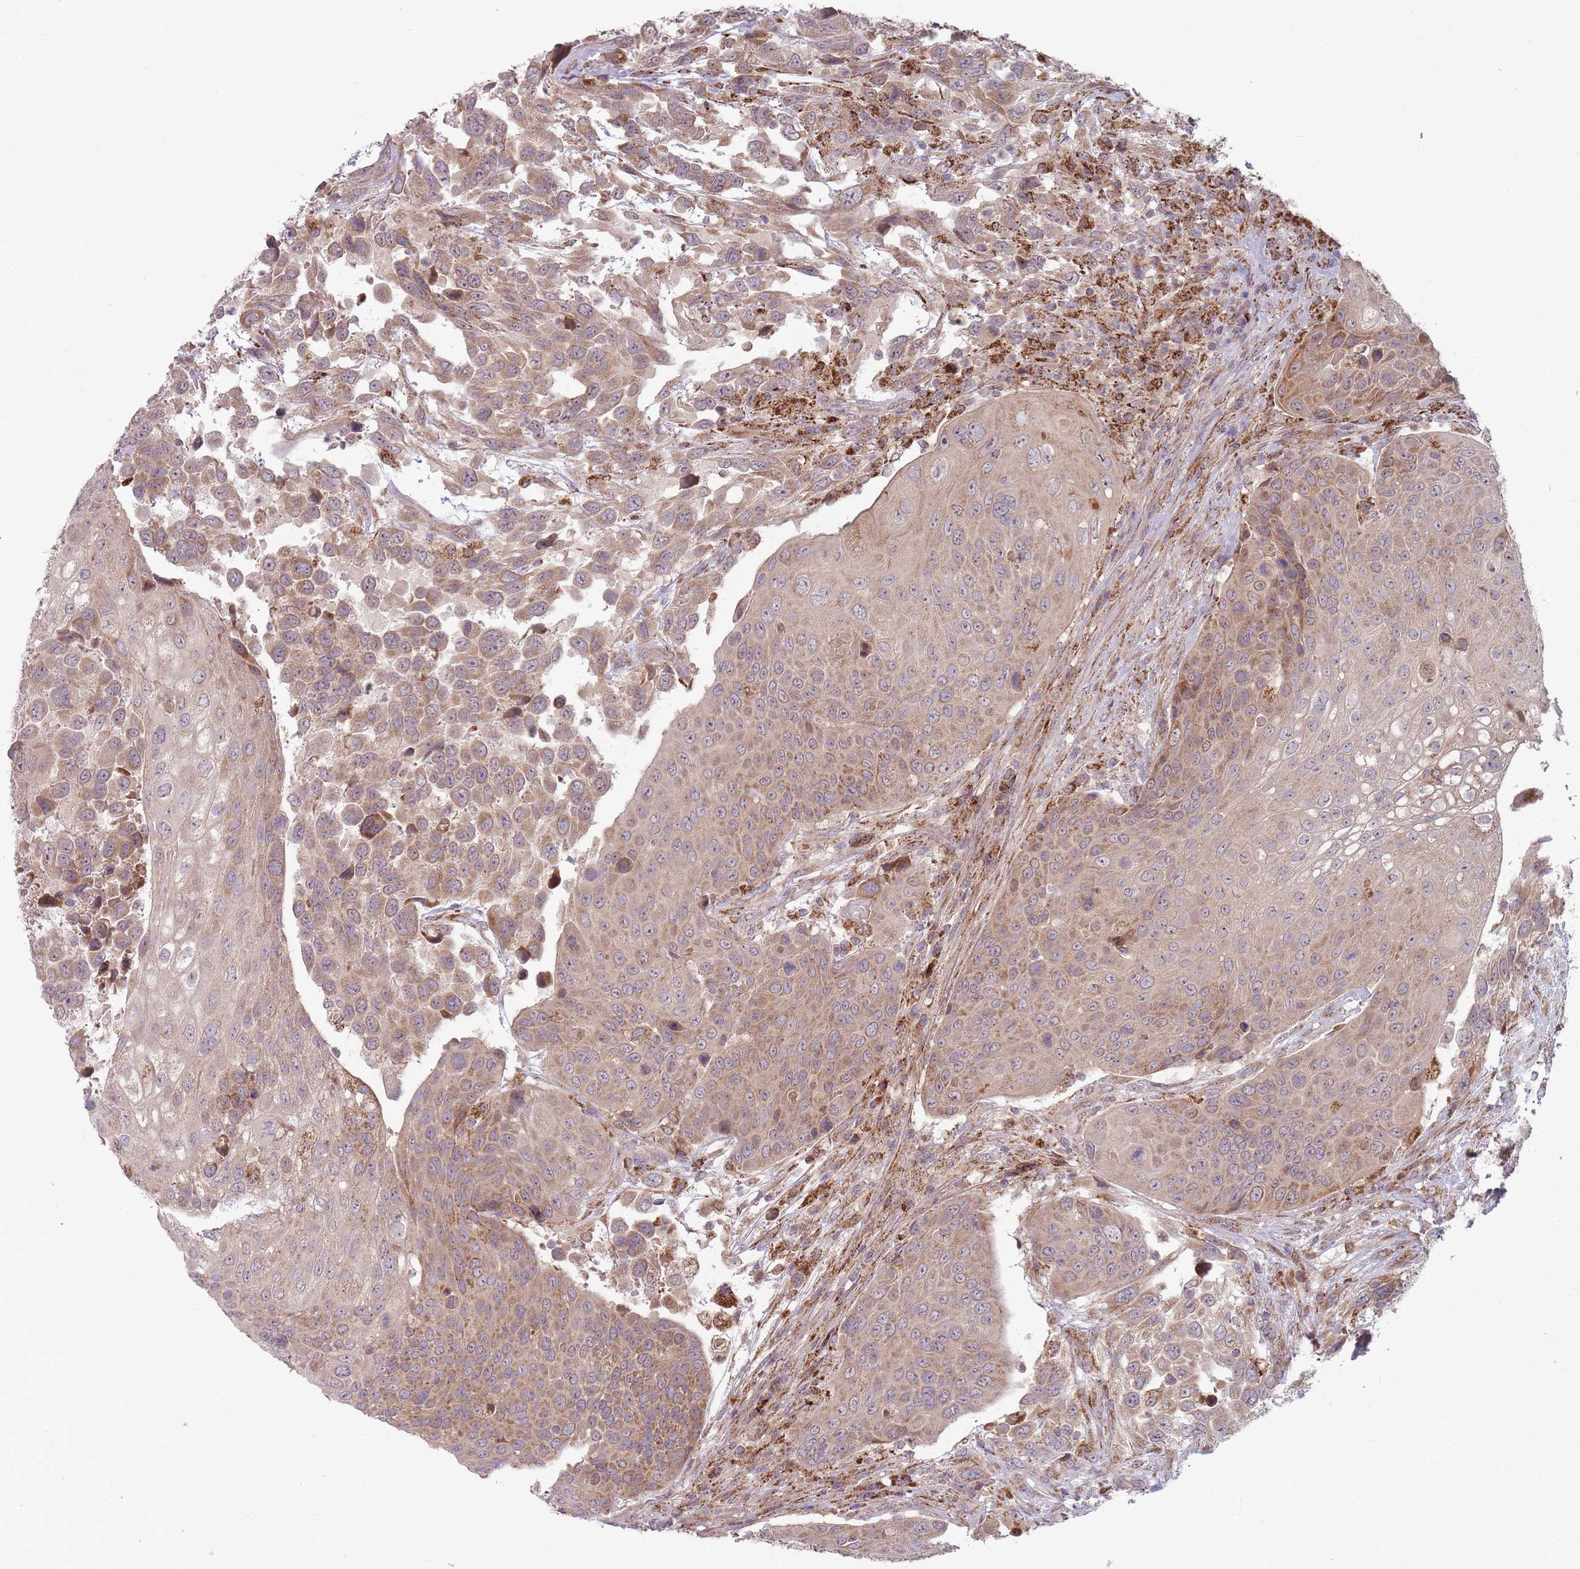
{"staining": {"intensity": "moderate", "quantity": ">75%", "location": "cytoplasmic/membranous"}, "tissue": "urothelial cancer", "cell_type": "Tumor cells", "image_type": "cancer", "snomed": [{"axis": "morphology", "description": "Urothelial carcinoma, High grade"}, {"axis": "topography", "description": "Urinary bladder"}], "caption": "Immunohistochemistry (IHC) (DAB) staining of urothelial carcinoma (high-grade) reveals moderate cytoplasmic/membranous protein positivity in approximately >75% of tumor cells.", "gene": "OR10Q1", "patient": {"sex": "female", "age": 70}}